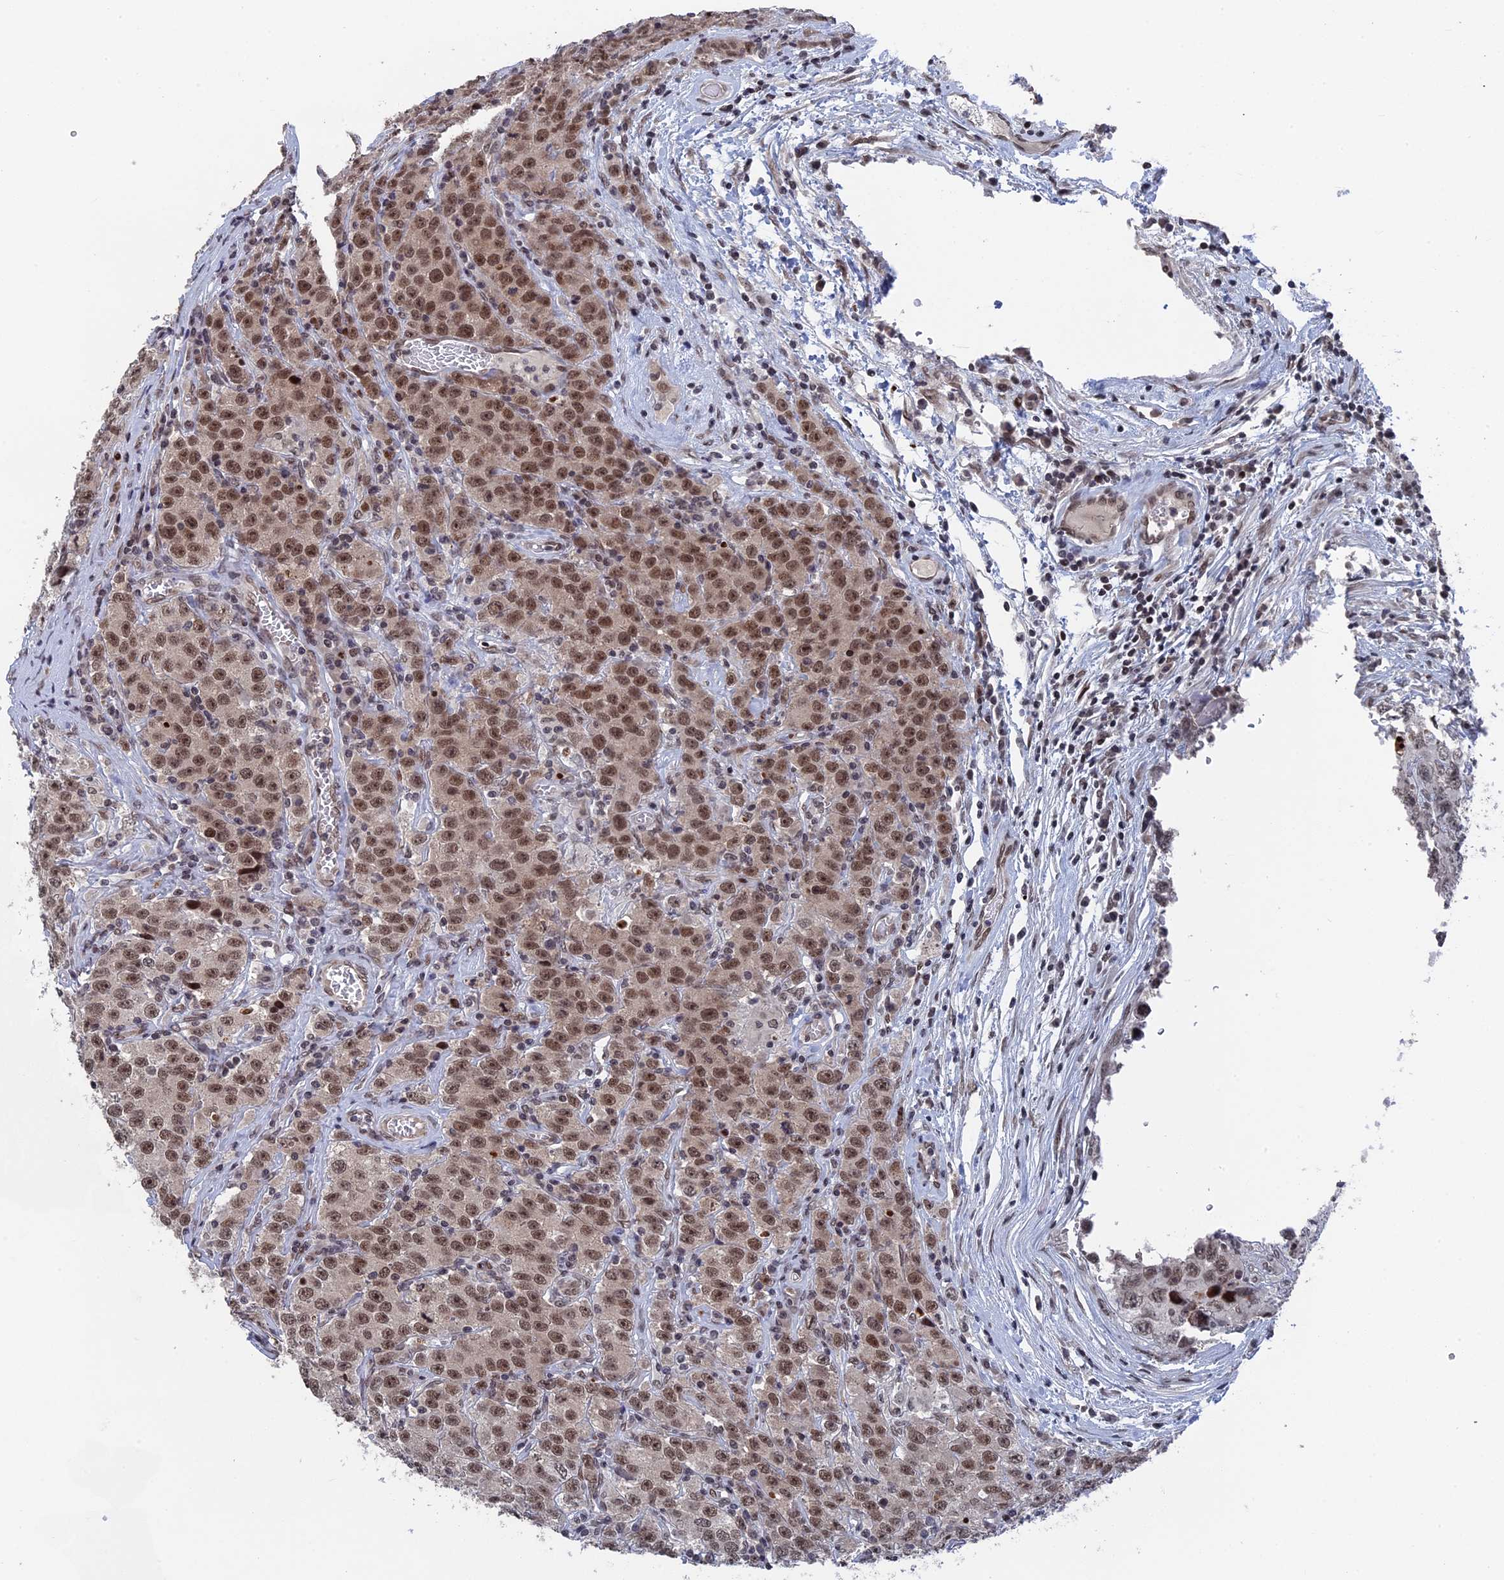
{"staining": {"intensity": "moderate", "quantity": ">75%", "location": "nuclear"}, "tissue": "testis cancer", "cell_type": "Tumor cells", "image_type": "cancer", "snomed": [{"axis": "morphology", "description": "Seminoma, NOS"}, {"axis": "morphology", "description": "Carcinoma, Embryonal, NOS"}, {"axis": "topography", "description": "Testis"}], "caption": "Immunohistochemistry image of seminoma (testis) stained for a protein (brown), which exhibits medium levels of moderate nuclear expression in about >75% of tumor cells.", "gene": "NR2C2AP", "patient": {"sex": "male", "age": 43}}